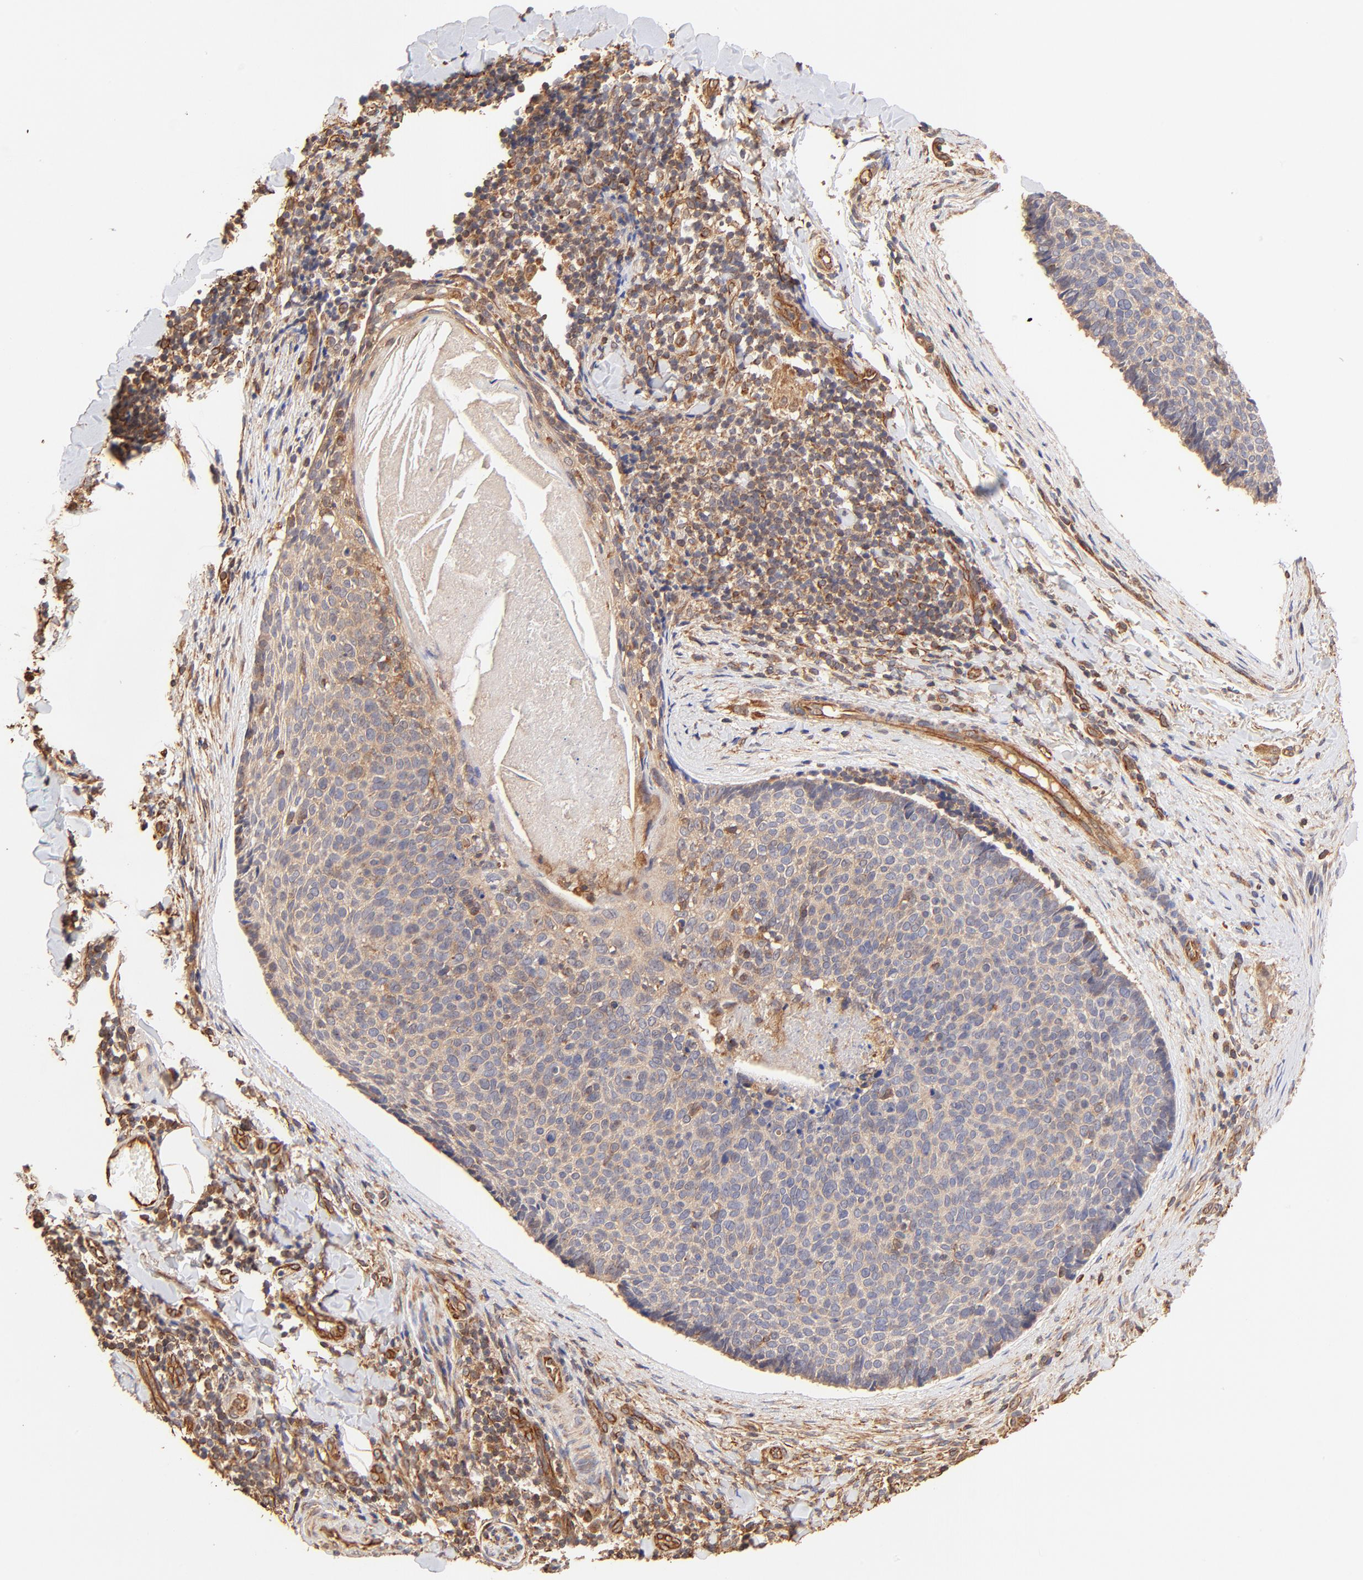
{"staining": {"intensity": "weak", "quantity": ">75%", "location": "cytoplasmic/membranous"}, "tissue": "skin cancer", "cell_type": "Tumor cells", "image_type": "cancer", "snomed": [{"axis": "morphology", "description": "Normal tissue, NOS"}, {"axis": "morphology", "description": "Basal cell carcinoma"}, {"axis": "topography", "description": "Skin"}], "caption": "Protein staining displays weak cytoplasmic/membranous positivity in approximately >75% of tumor cells in skin basal cell carcinoma. (DAB (3,3'-diaminobenzidine) = brown stain, brightfield microscopy at high magnification).", "gene": "TNFAIP3", "patient": {"sex": "female", "age": 57}}